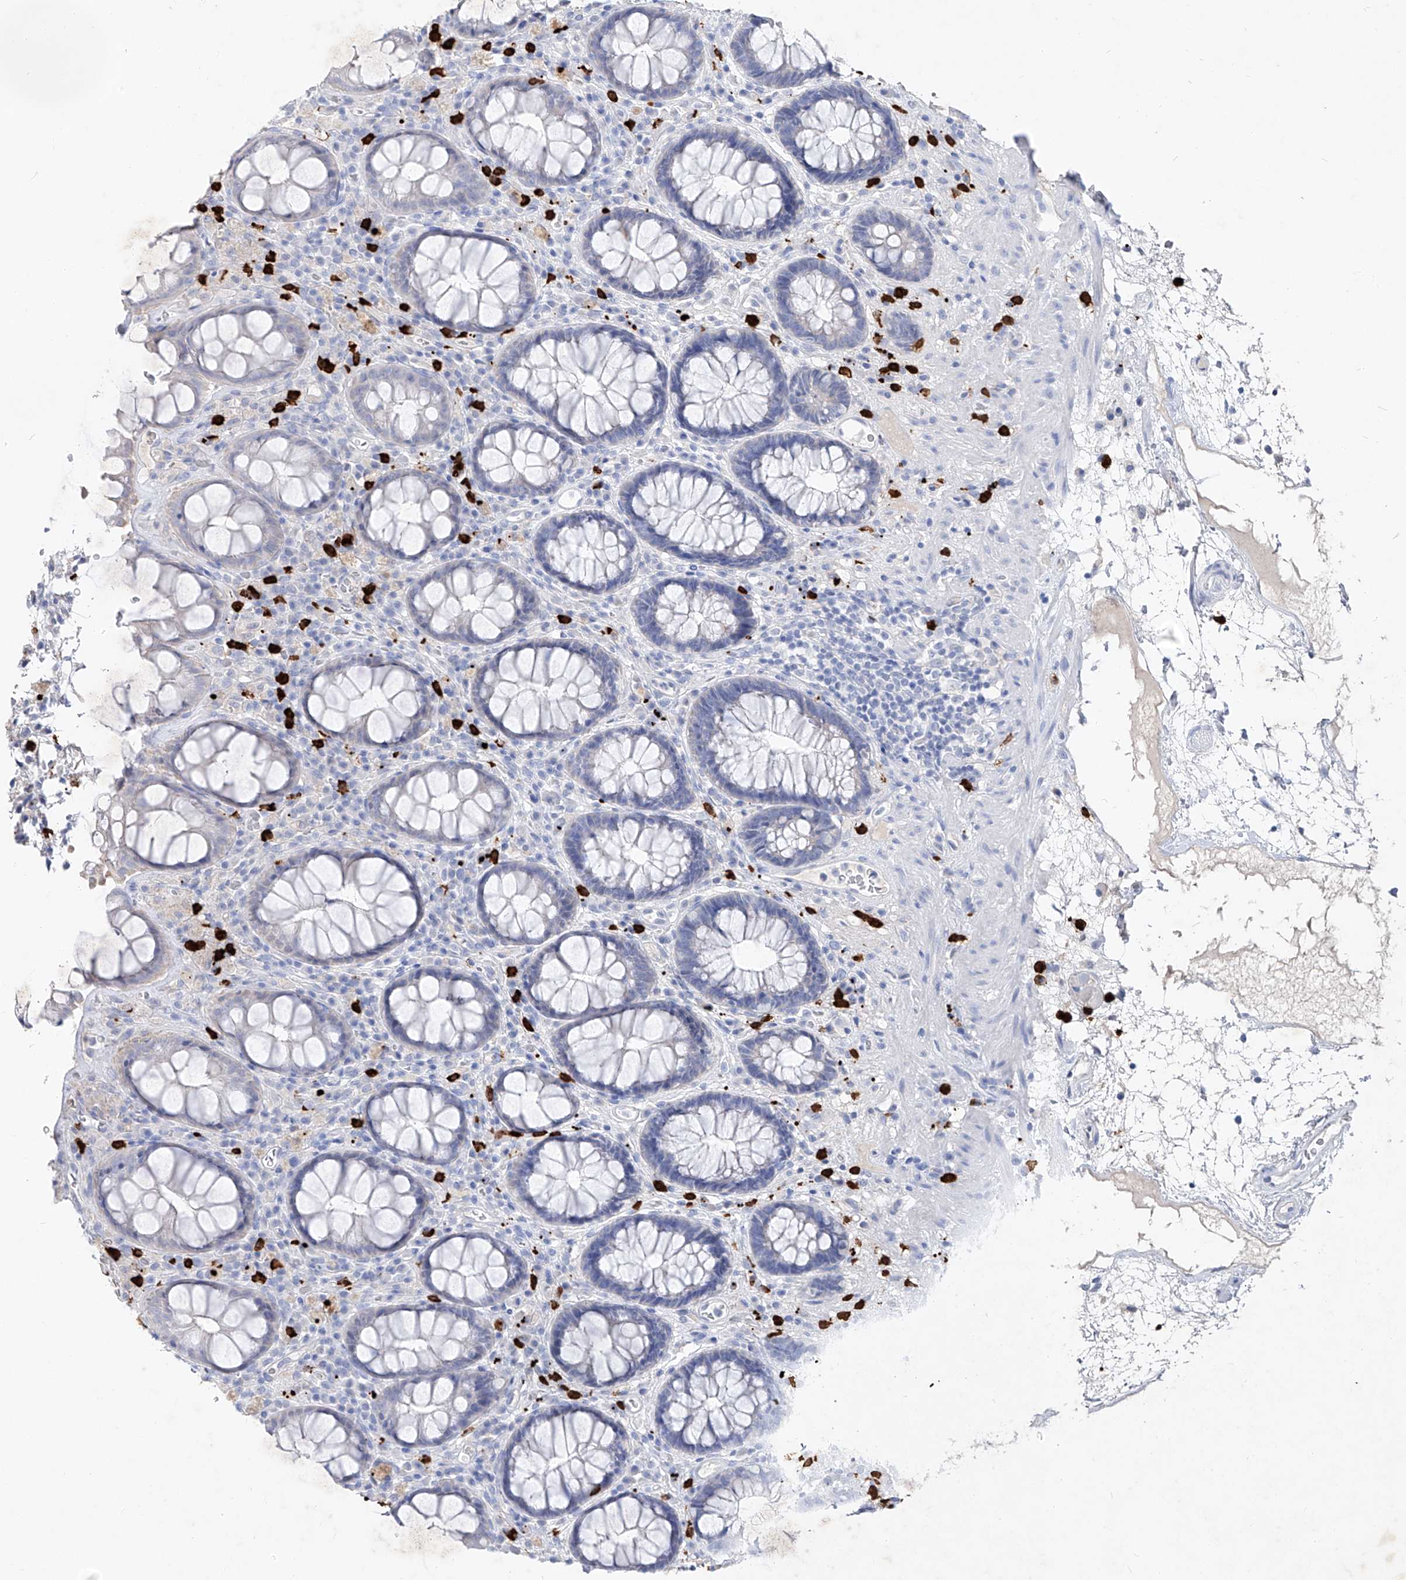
{"staining": {"intensity": "negative", "quantity": "none", "location": "none"}, "tissue": "rectum", "cell_type": "Glandular cells", "image_type": "normal", "snomed": [{"axis": "morphology", "description": "Normal tissue, NOS"}, {"axis": "topography", "description": "Rectum"}], "caption": "The immunohistochemistry photomicrograph has no significant staining in glandular cells of rectum. (DAB (3,3'-diaminobenzidine) immunohistochemistry (IHC), high magnification).", "gene": "FRS3", "patient": {"sex": "male", "age": 64}}